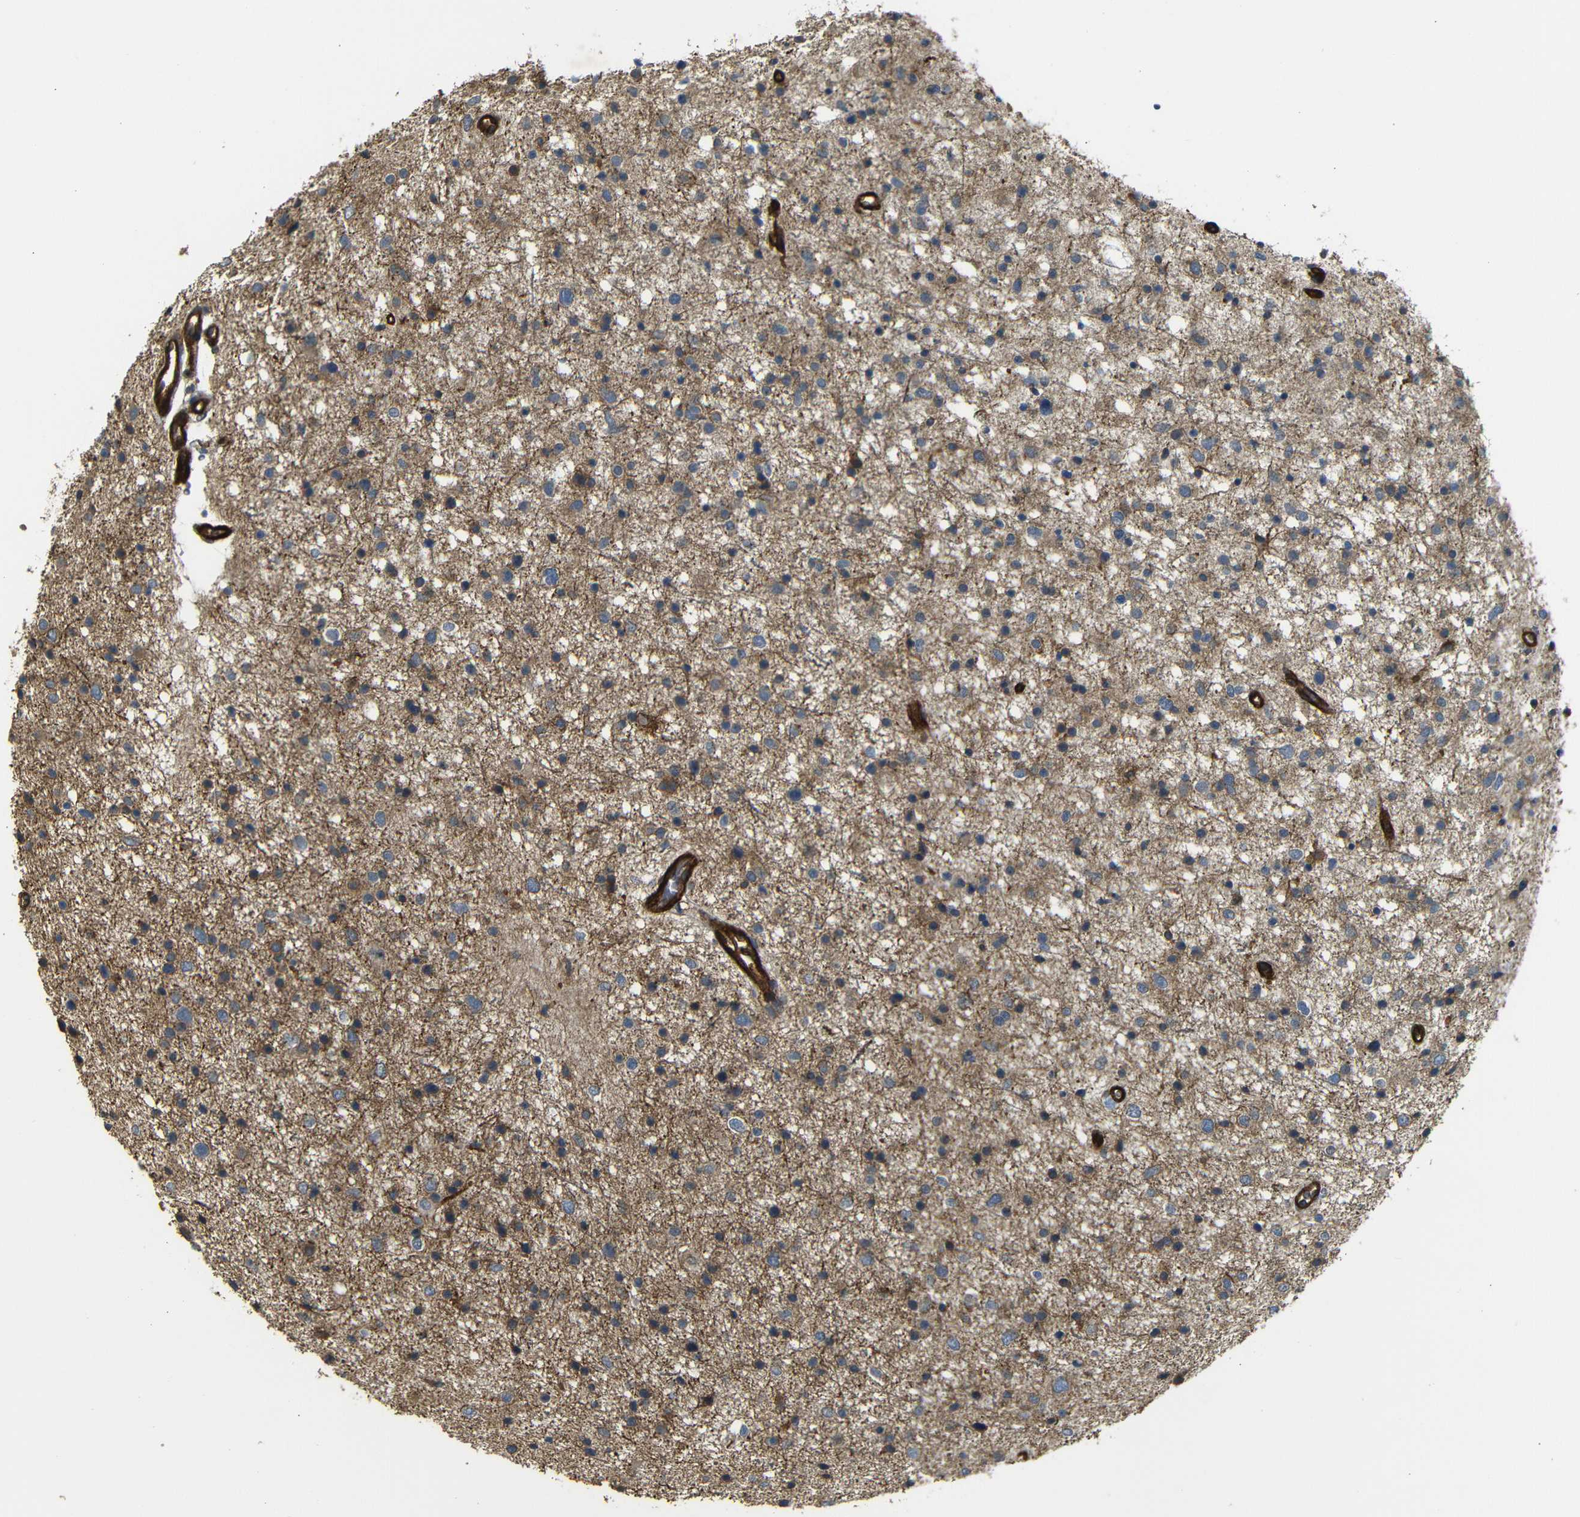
{"staining": {"intensity": "moderate", "quantity": "25%-75%", "location": "cytoplasmic/membranous"}, "tissue": "glioma", "cell_type": "Tumor cells", "image_type": "cancer", "snomed": [{"axis": "morphology", "description": "Glioma, malignant, Low grade"}, {"axis": "topography", "description": "Brain"}], "caption": "Moderate cytoplasmic/membranous expression for a protein is present in approximately 25%-75% of tumor cells of low-grade glioma (malignant) using immunohistochemistry (IHC).", "gene": "RELL1", "patient": {"sex": "female", "age": 37}}